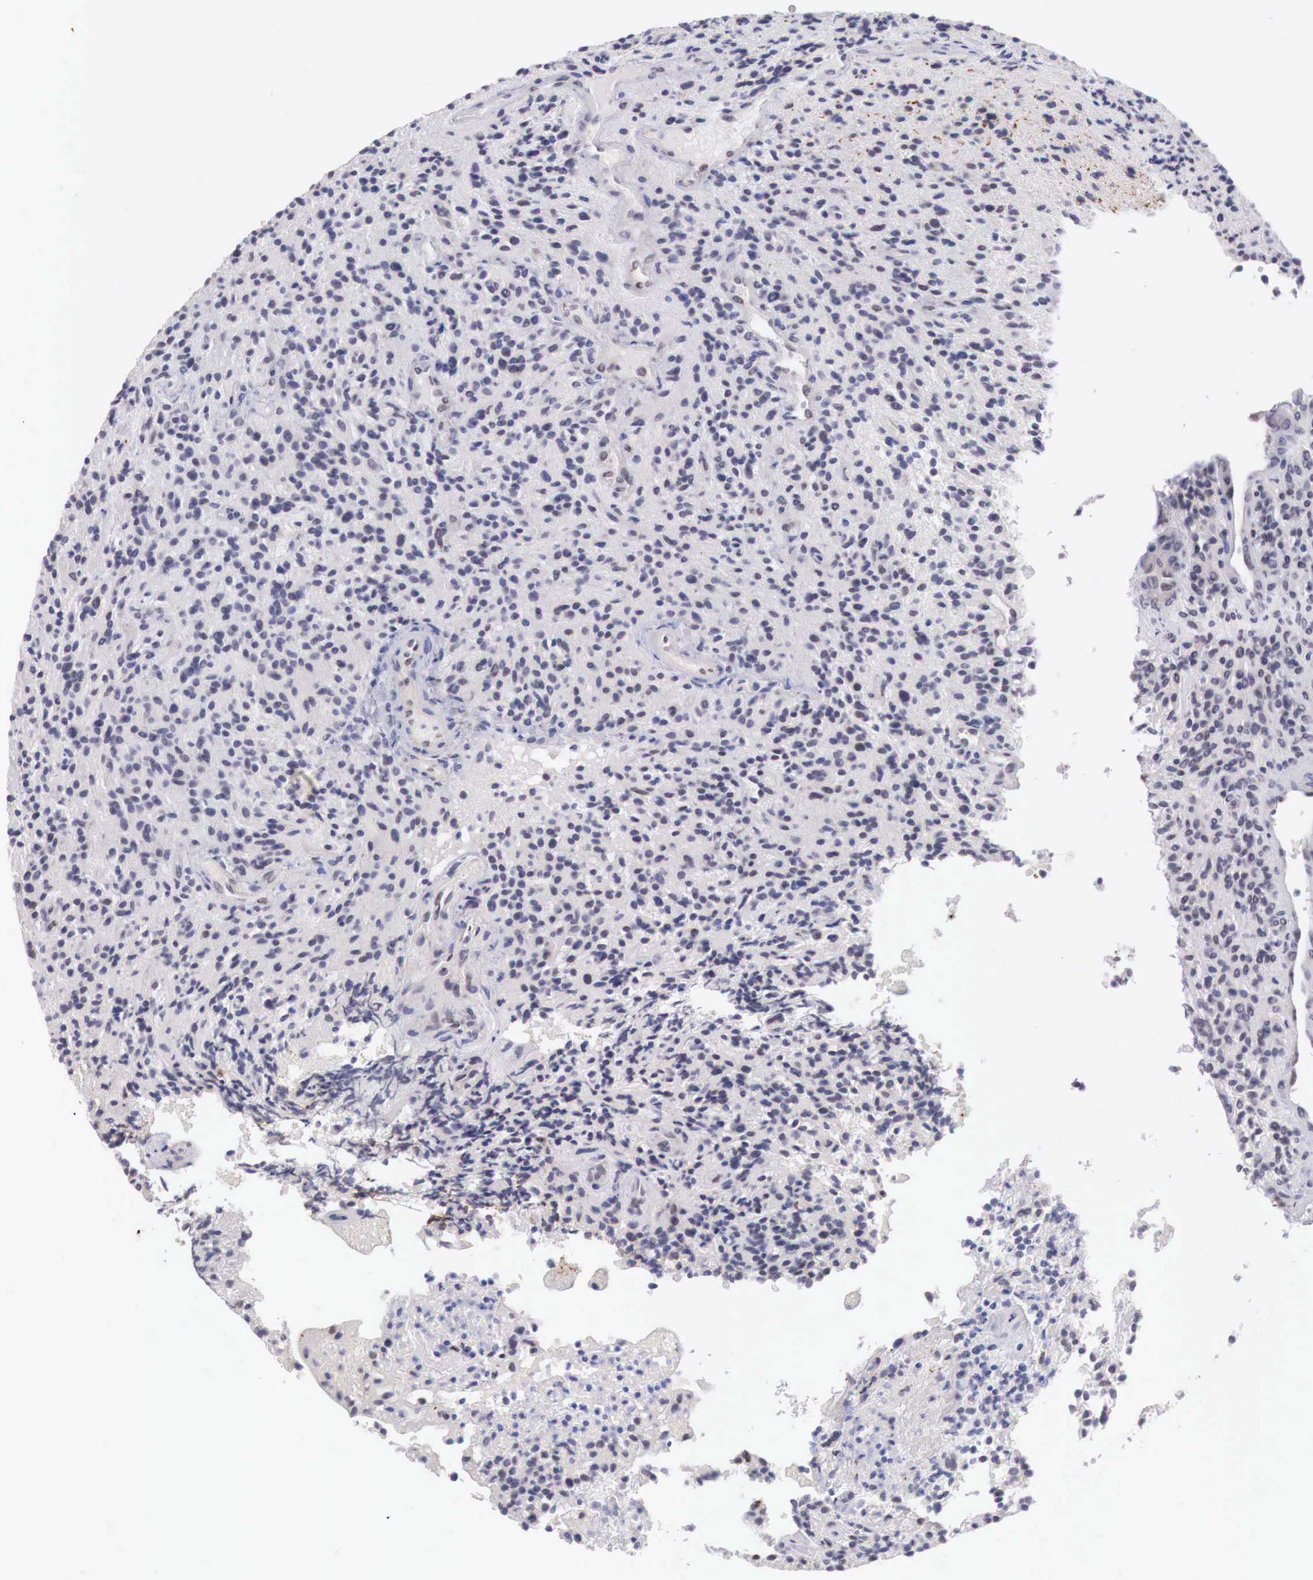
{"staining": {"intensity": "negative", "quantity": "none", "location": "none"}, "tissue": "glioma", "cell_type": "Tumor cells", "image_type": "cancer", "snomed": [{"axis": "morphology", "description": "Glioma, malignant, High grade"}, {"axis": "topography", "description": "Brain"}], "caption": "DAB (3,3'-diaminobenzidine) immunohistochemical staining of glioma exhibits no significant staining in tumor cells.", "gene": "TRIM13", "patient": {"sex": "female", "age": 13}}